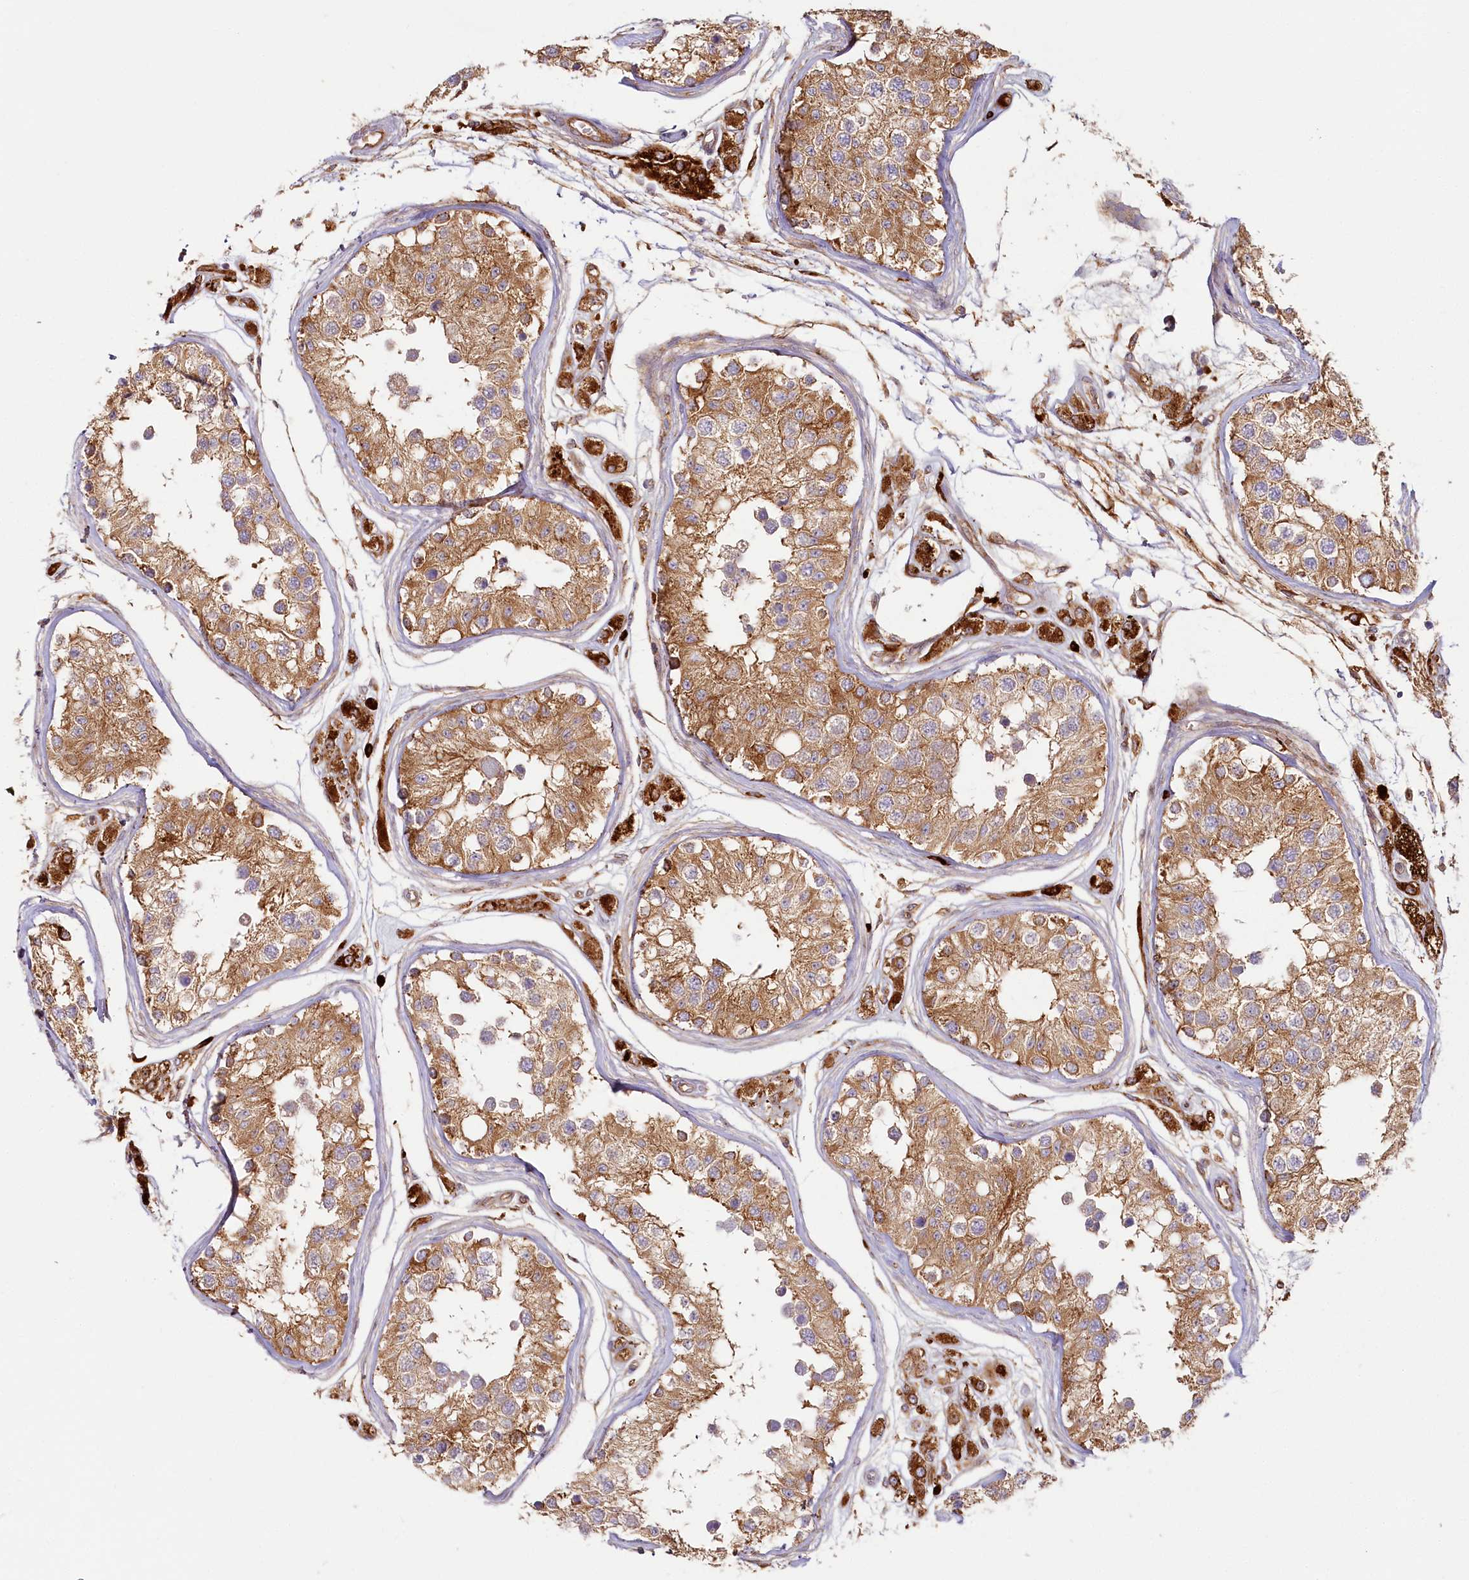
{"staining": {"intensity": "moderate", "quantity": ">75%", "location": "cytoplasmic/membranous"}, "tissue": "testis", "cell_type": "Cells in seminiferous ducts", "image_type": "normal", "snomed": [{"axis": "morphology", "description": "Normal tissue, NOS"}, {"axis": "morphology", "description": "Adenocarcinoma, metastatic, NOS"}, {"axis": "topography", "description": "Testis"}], "caption": "DAB (3,3'-diaminobenzidine) immunohistochemical staining of unremarkable testis exhibits moderate cytoplasmic/membranous protein expression in about >75% of cells in seminiferous ducts. (Brightfield microscopy of DAB IHC at high magnification).", "gene": "HARS2", "patient": {"sex": "male", "age": 26}}